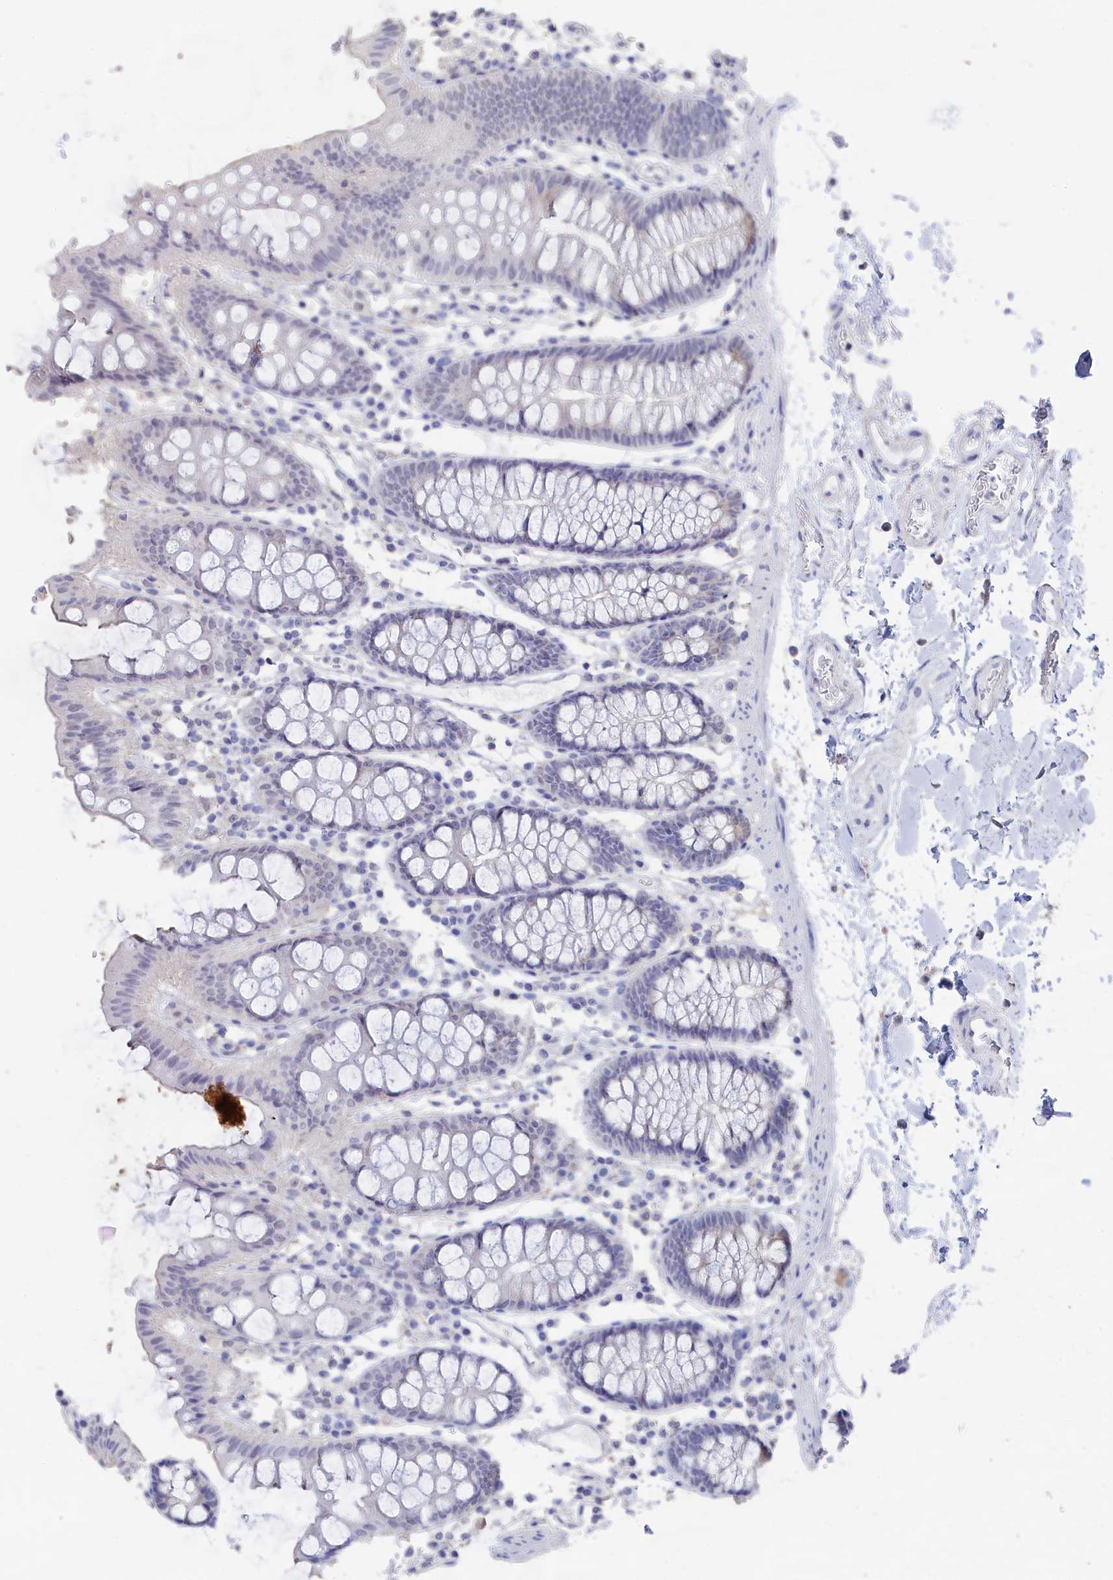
{"staining": {"intensity": "negative", "quantity": "none", "location": "none"}, "tissue": "colon", "cell_type": "Endothelial cells", "image_type": "normal", "snomed": [{"axis": "morphology", "description": "Normal tissue, NOS"}, {"axis": "topography", "description": "Colon"}], "caption": "Unremarkable colon was stained to show a protein in brown. There is no significant positivity in endothelial cells. (Brightfield microscopy of DAB (3,3'-diaminobenzidine) immunohistochemistry (IHC) at high magnification).", "gene": "SEMG2", "patient": {"sex": "male", "age": 75}}